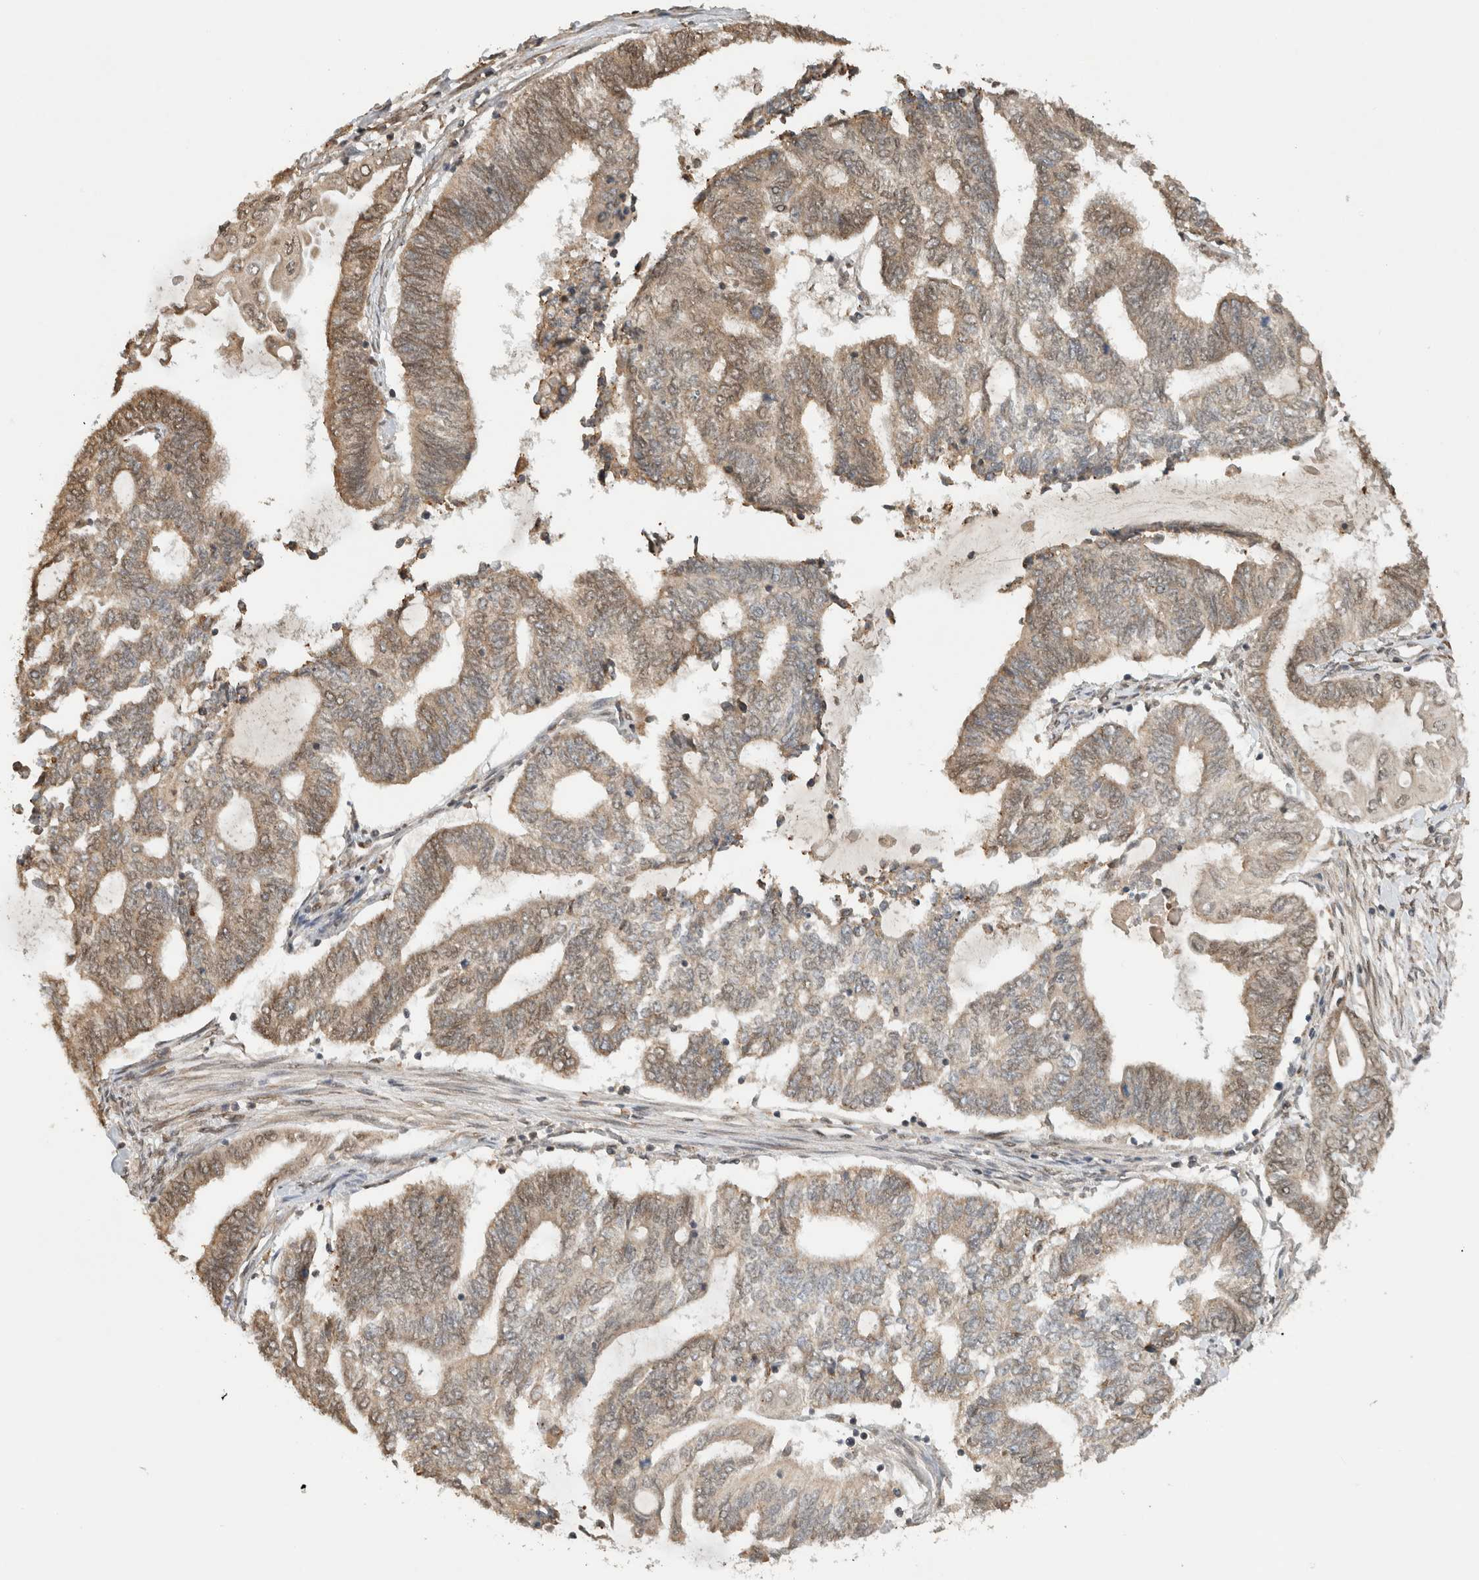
{"staining": {"intensity": "moderate", "quantity": ">75%", "location": "cytoplasmic/membranous"}, "tissue": "endometrial cancer", "cell_type": "Tumor cells", "image_type": "cancer", "snomed": [{"axis": "morphology", "description": "Adenocarcinoma, NOS"}, {"axis": "topography", "description": "Uterus"}, {"axis": "topography", "description": "Endometrium"}], "caption": "A brown stain shows moderate cytoplasmic/membranous staining of a protein in human adenocarcinoma (endometrial) tumor cells.", "gene": "C1orf21", "patient": {"sex": "female", "age": 70}}